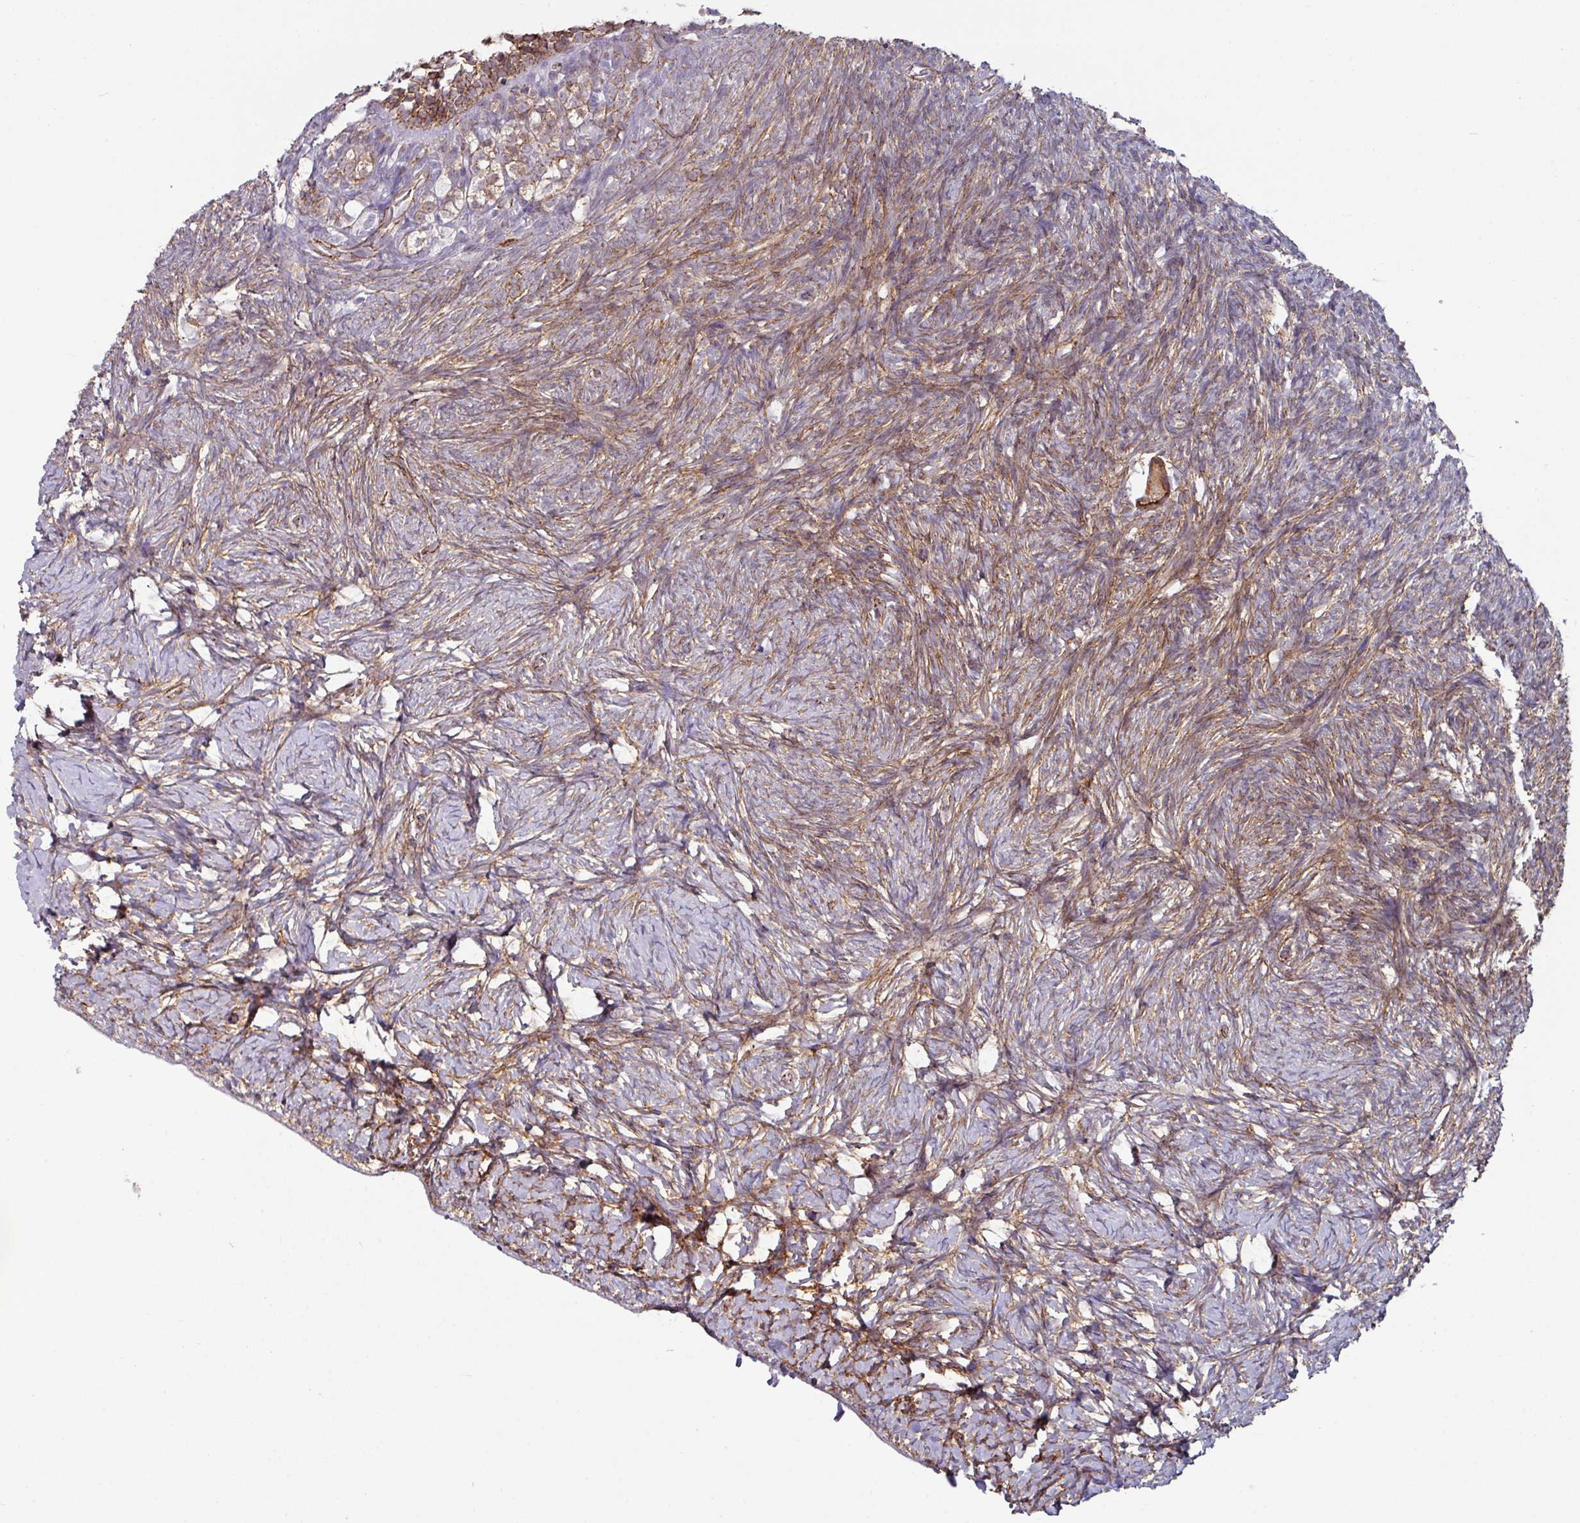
{"staining": {"intensity": "moderate", "quantity": ">75%", "location": "cytoplasmic/membranous"}, "tissue": "ovary", "cell_type": "Follicle cells", "image_type": "normal", "snomed": [{"axis": "morphology", "description": "Normal tissue, NOS"}, {"axis": "topography", "description": "Ovary"}], "caption": "A histopathology image of human ovary stained for a protein shows moderate cytoplasmic/membranous brown staining in follicle cells. (DAB = brown stain, brightfield microscopy at high magnification).", "gene": "JUP", "patient": {"sex": "female", "age": 39}}